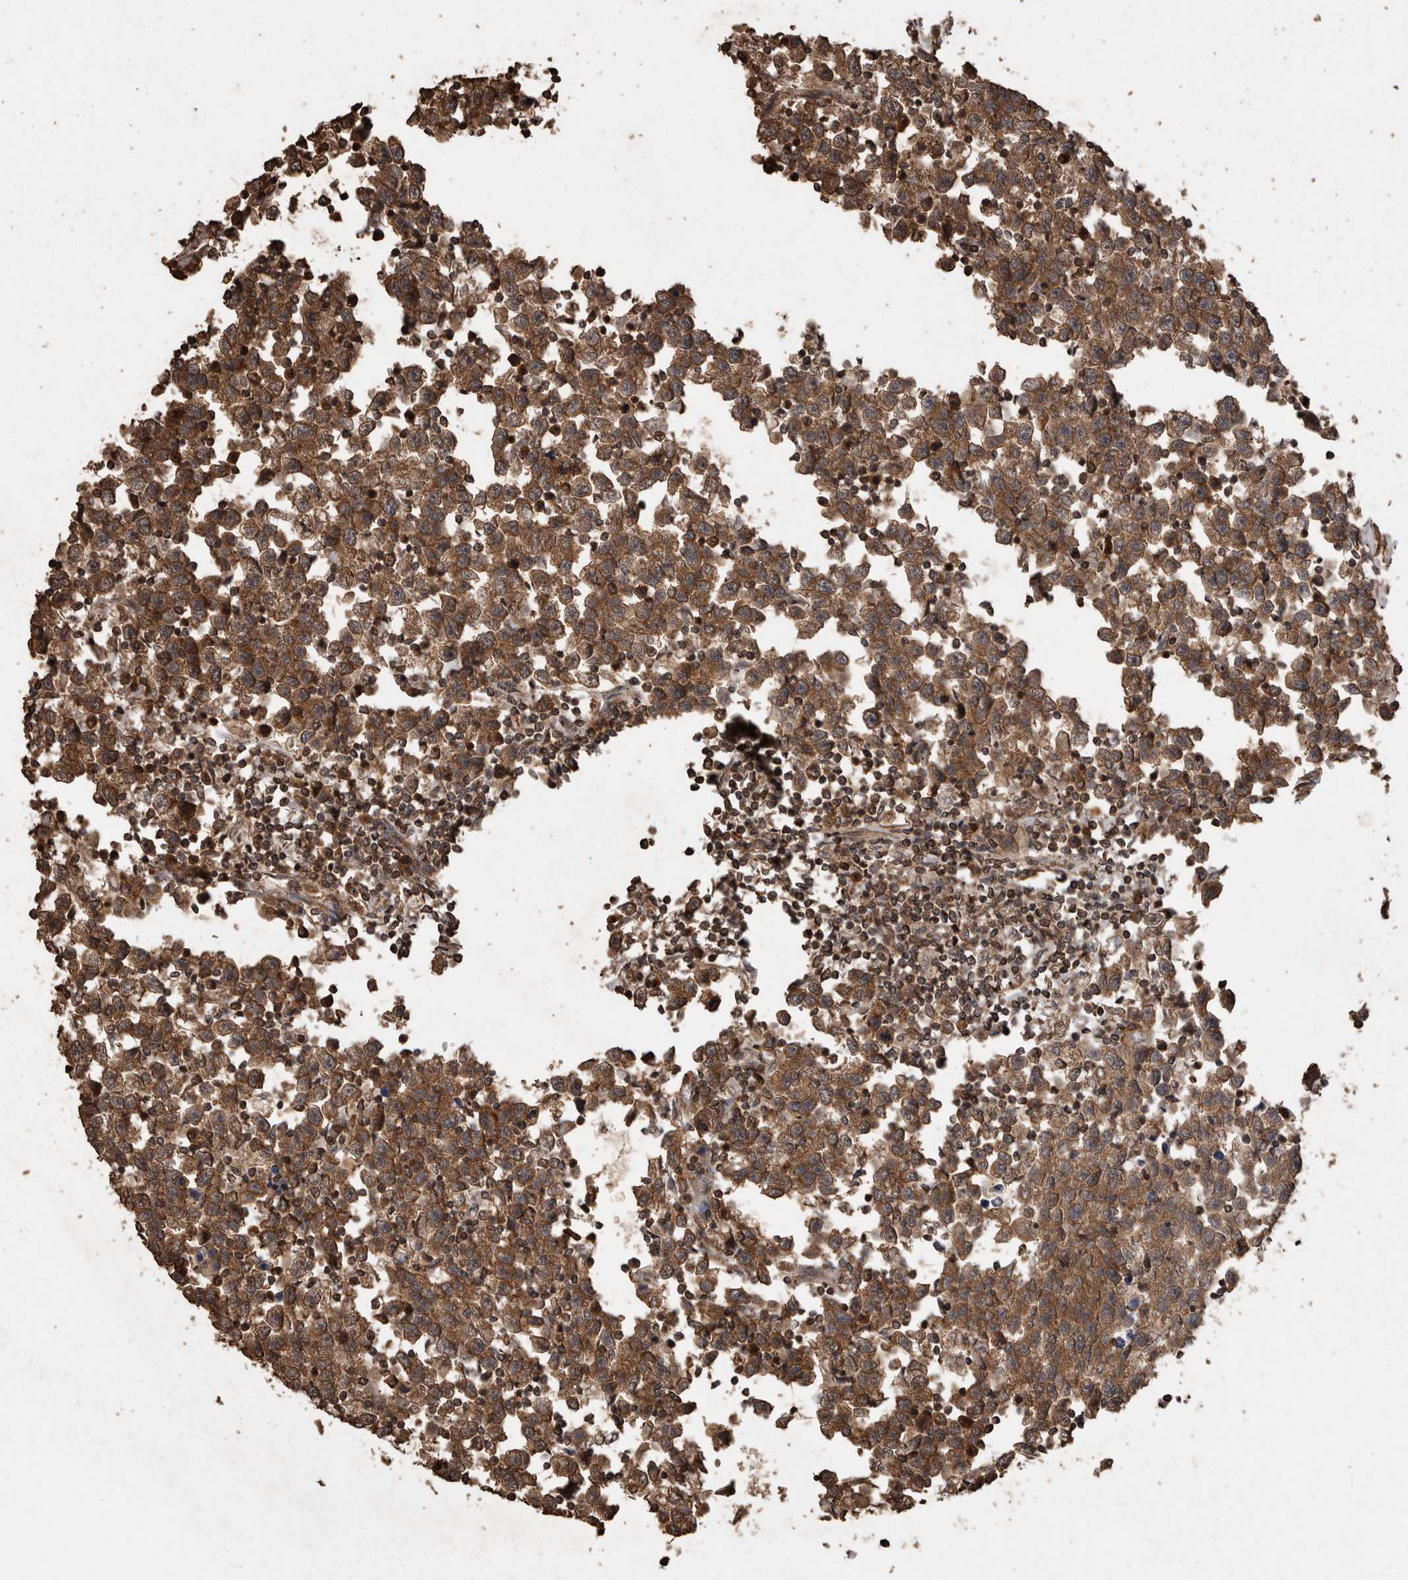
{"staining": {"intensity": "strong", "quantity": ">75%", "location": "cytoplasmic/membranous"}, "tissue": "testis cancer", "cell_type": "Tumor cells", "image_type": "cancer", "snomed": [{"axis": "morphology", "description": "Seminoma, NOS"}, {"axis": "topography", "description": "Testis"}], "caption": "Immunohistochemistry of human testis cancer (seminoma) demonstrates high levels of strong cytoplasmic/membranous staining in approximately >75% of tumor cells. (IHC, brightfield microscopy, high magnification).", "gene": "PINK1", "patient": {"sex": "male", "age": 43}}